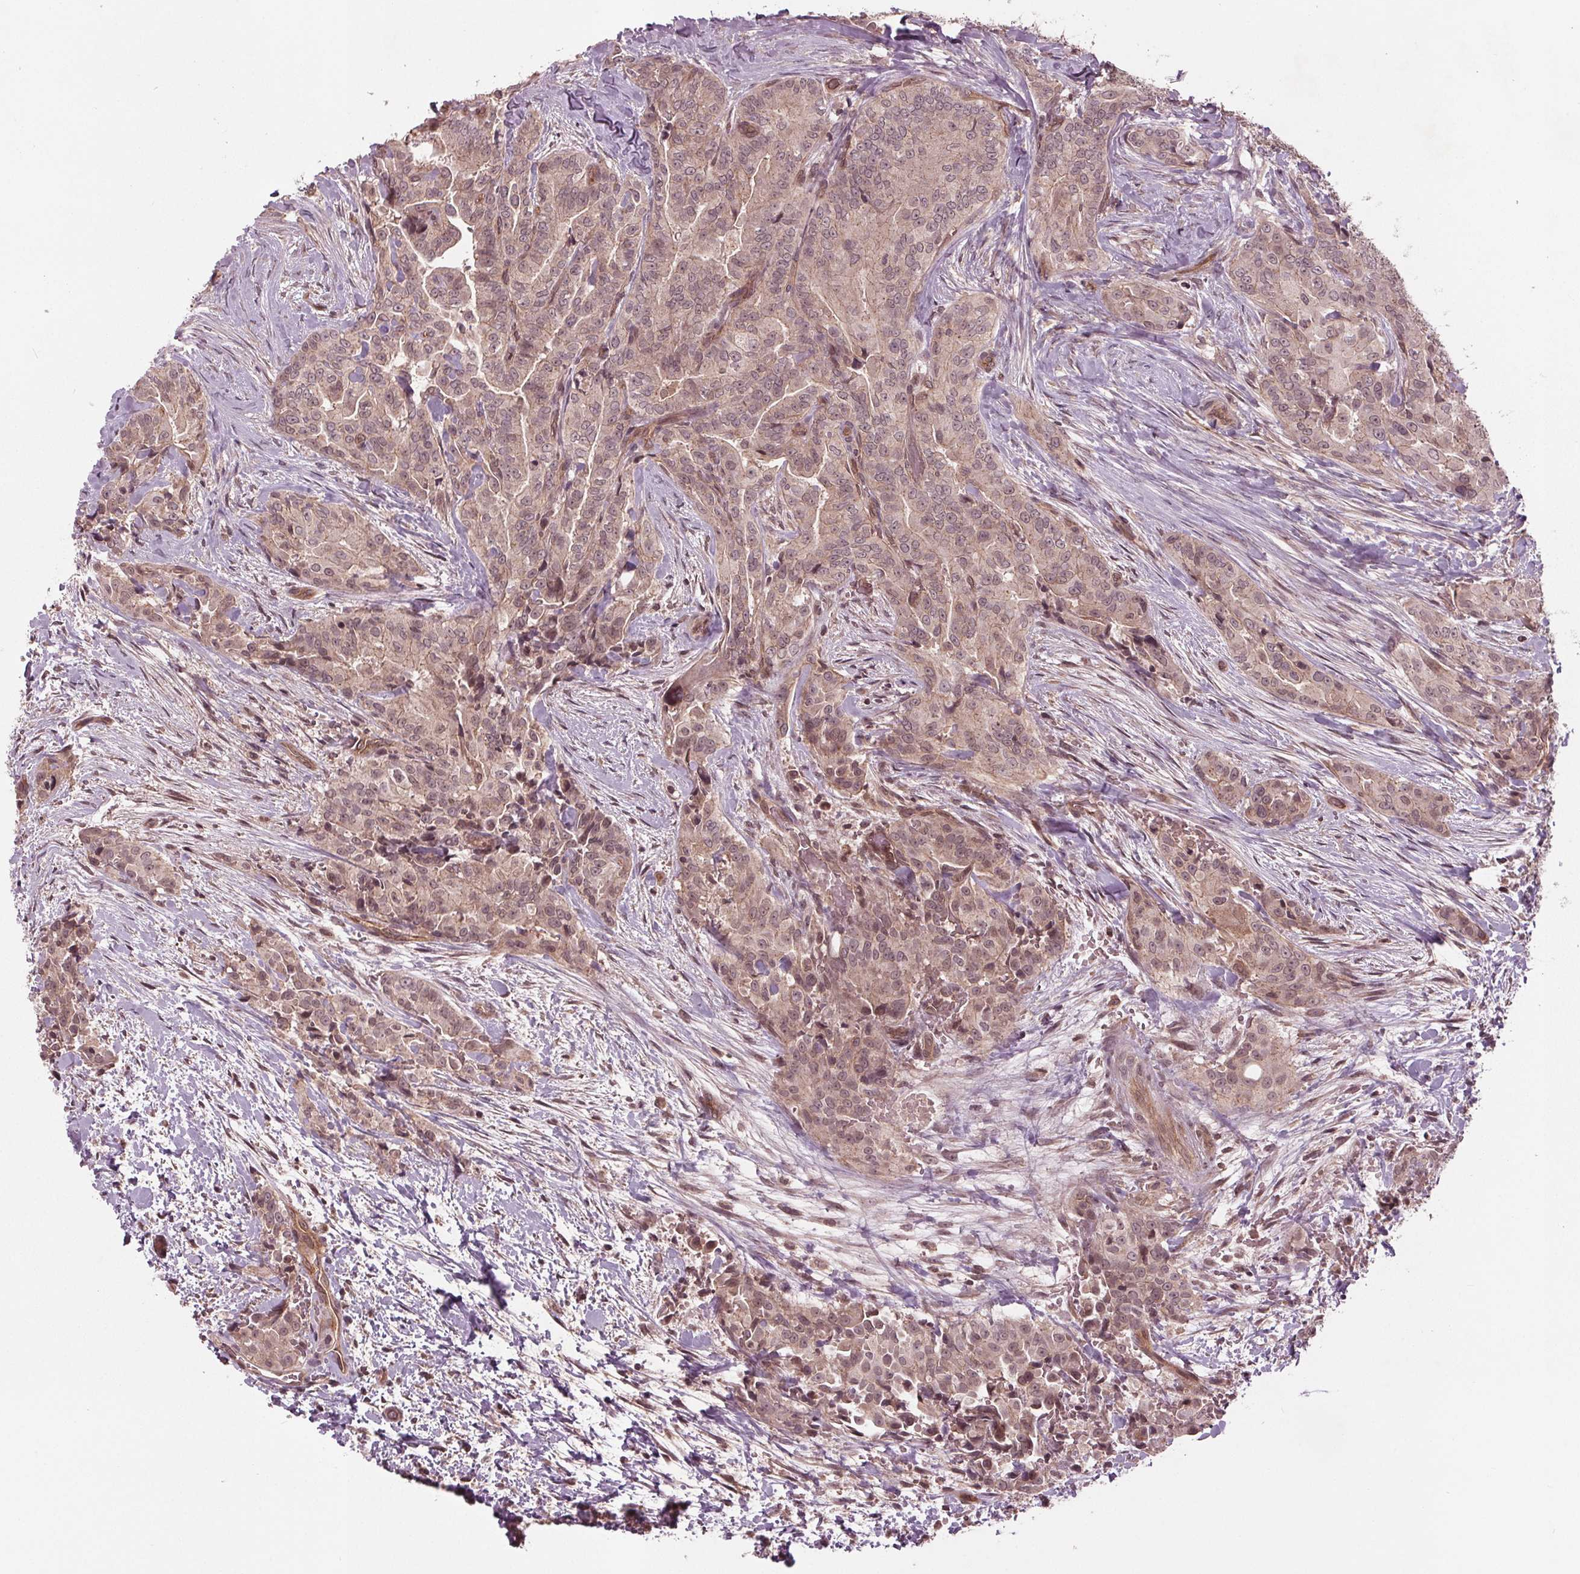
{"staining": {"intensity": "weak", "quantity": "25%-75%", "location": "cytoplasmic/membranous,nuclear"}, "tissue": "thyroid cancer", "cell_type": "Tumor cells", "image_type": "cancer", "snomed": [{"axis": "morphology", "description": "Papillary adenocarcinoma, NOS"}, {"axis": "topography", "description": "Thyroid gland"}], "caption": "Immunohistochemical staining of thyroid cancer demonstrates weak cytoplasmic/membranous and nuclear protein expression in approximately 25%-75% of tumor cells.", "gene": "BTBD1", "patient": {"sex": "male", "age": 61}}